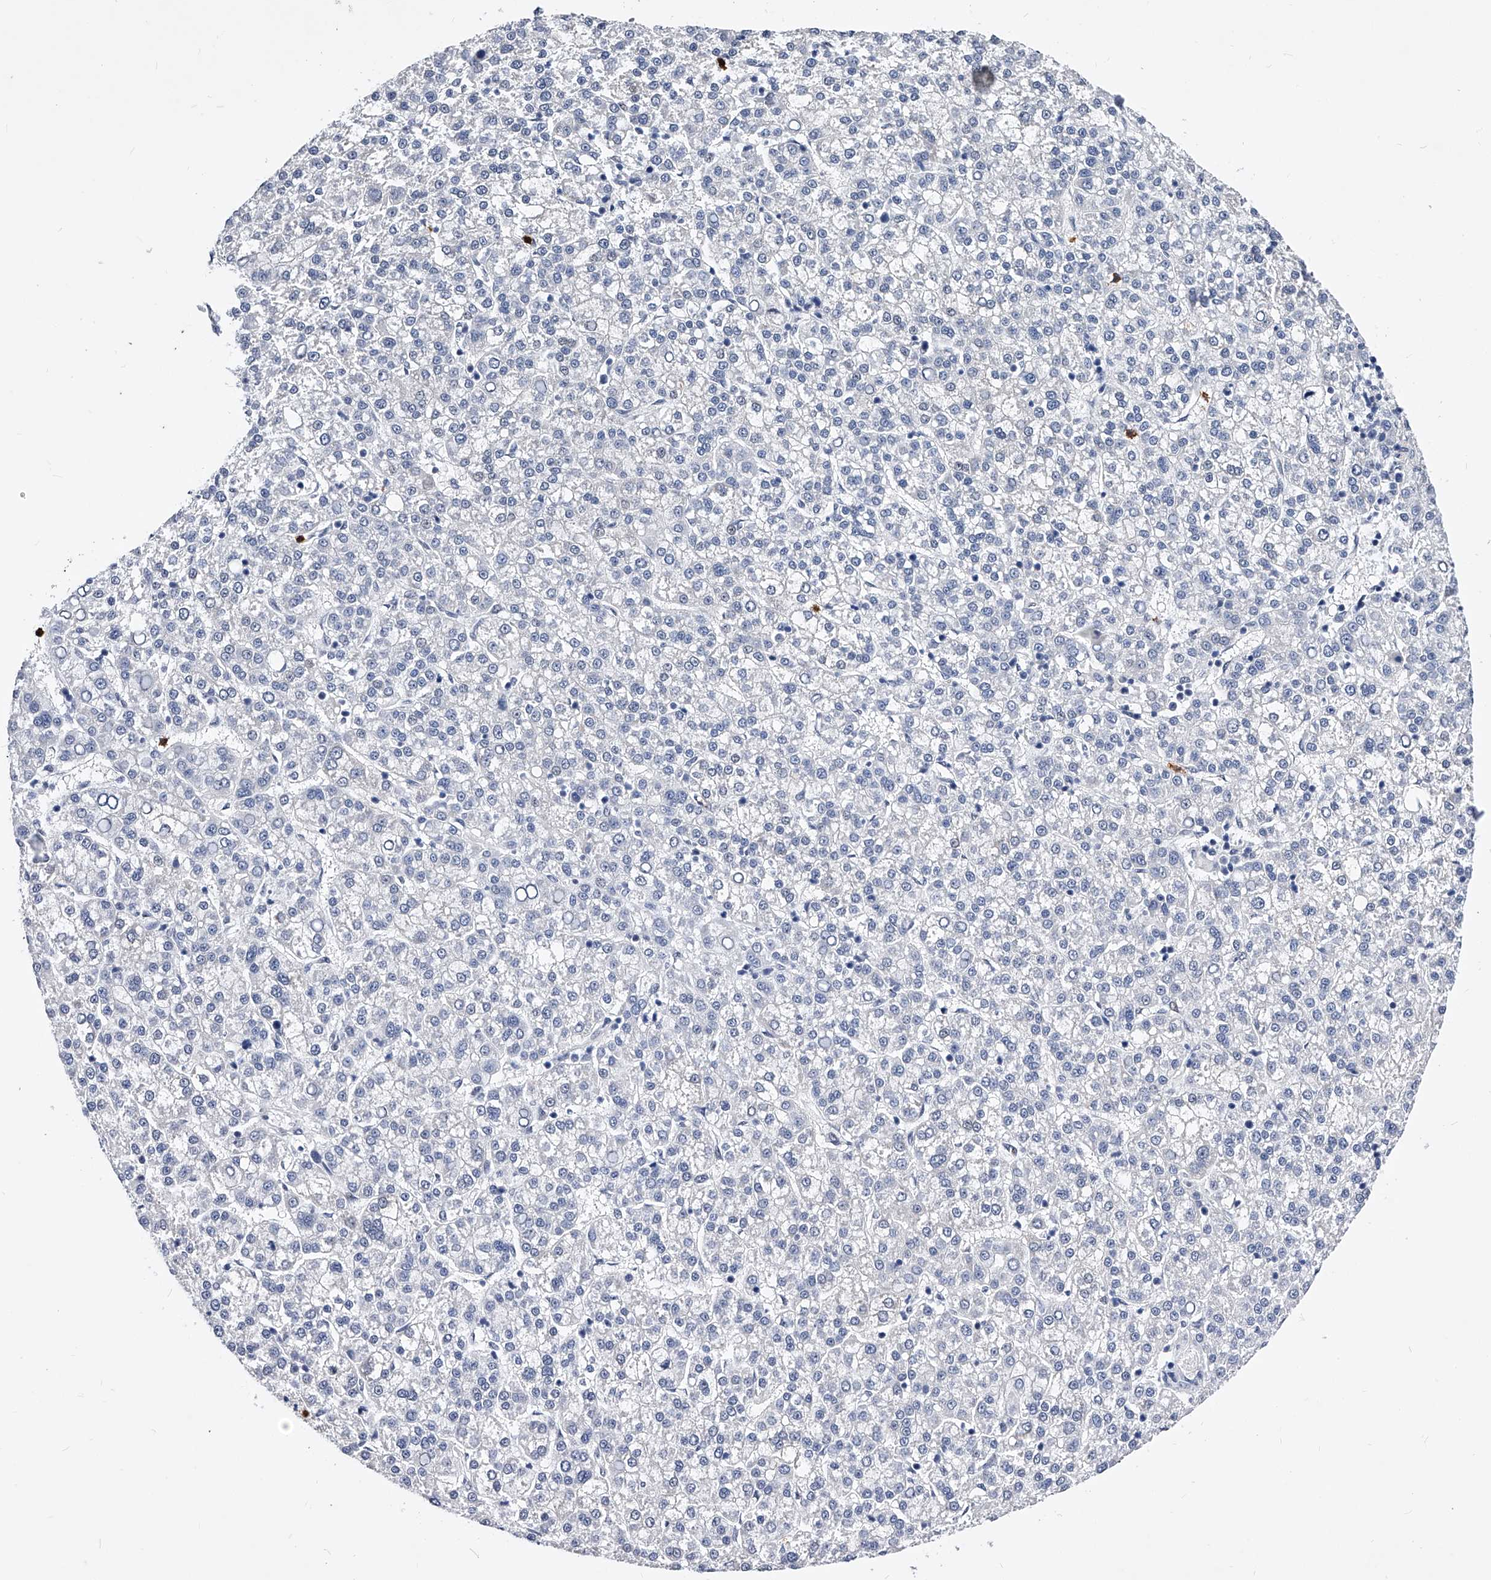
{"staining": {"intensity": "negative", "quantity": "none", "location": "none"}, "tissue": "liver cancer", "cell_type": "Tumor cells", "image_type": "cancer", "snomed": [{"axis": "morphology", "description": "Carcinoma, Hepatocellular, NOS"}, {"axis": "topography", "description": "Liver"}], "caption": "Micrograph shows no significant protein positivity in tumor cells of liver hepatocellular carcinoma.", "gene": "TESK2", "patient": {"sex": "female", "age": 58}}